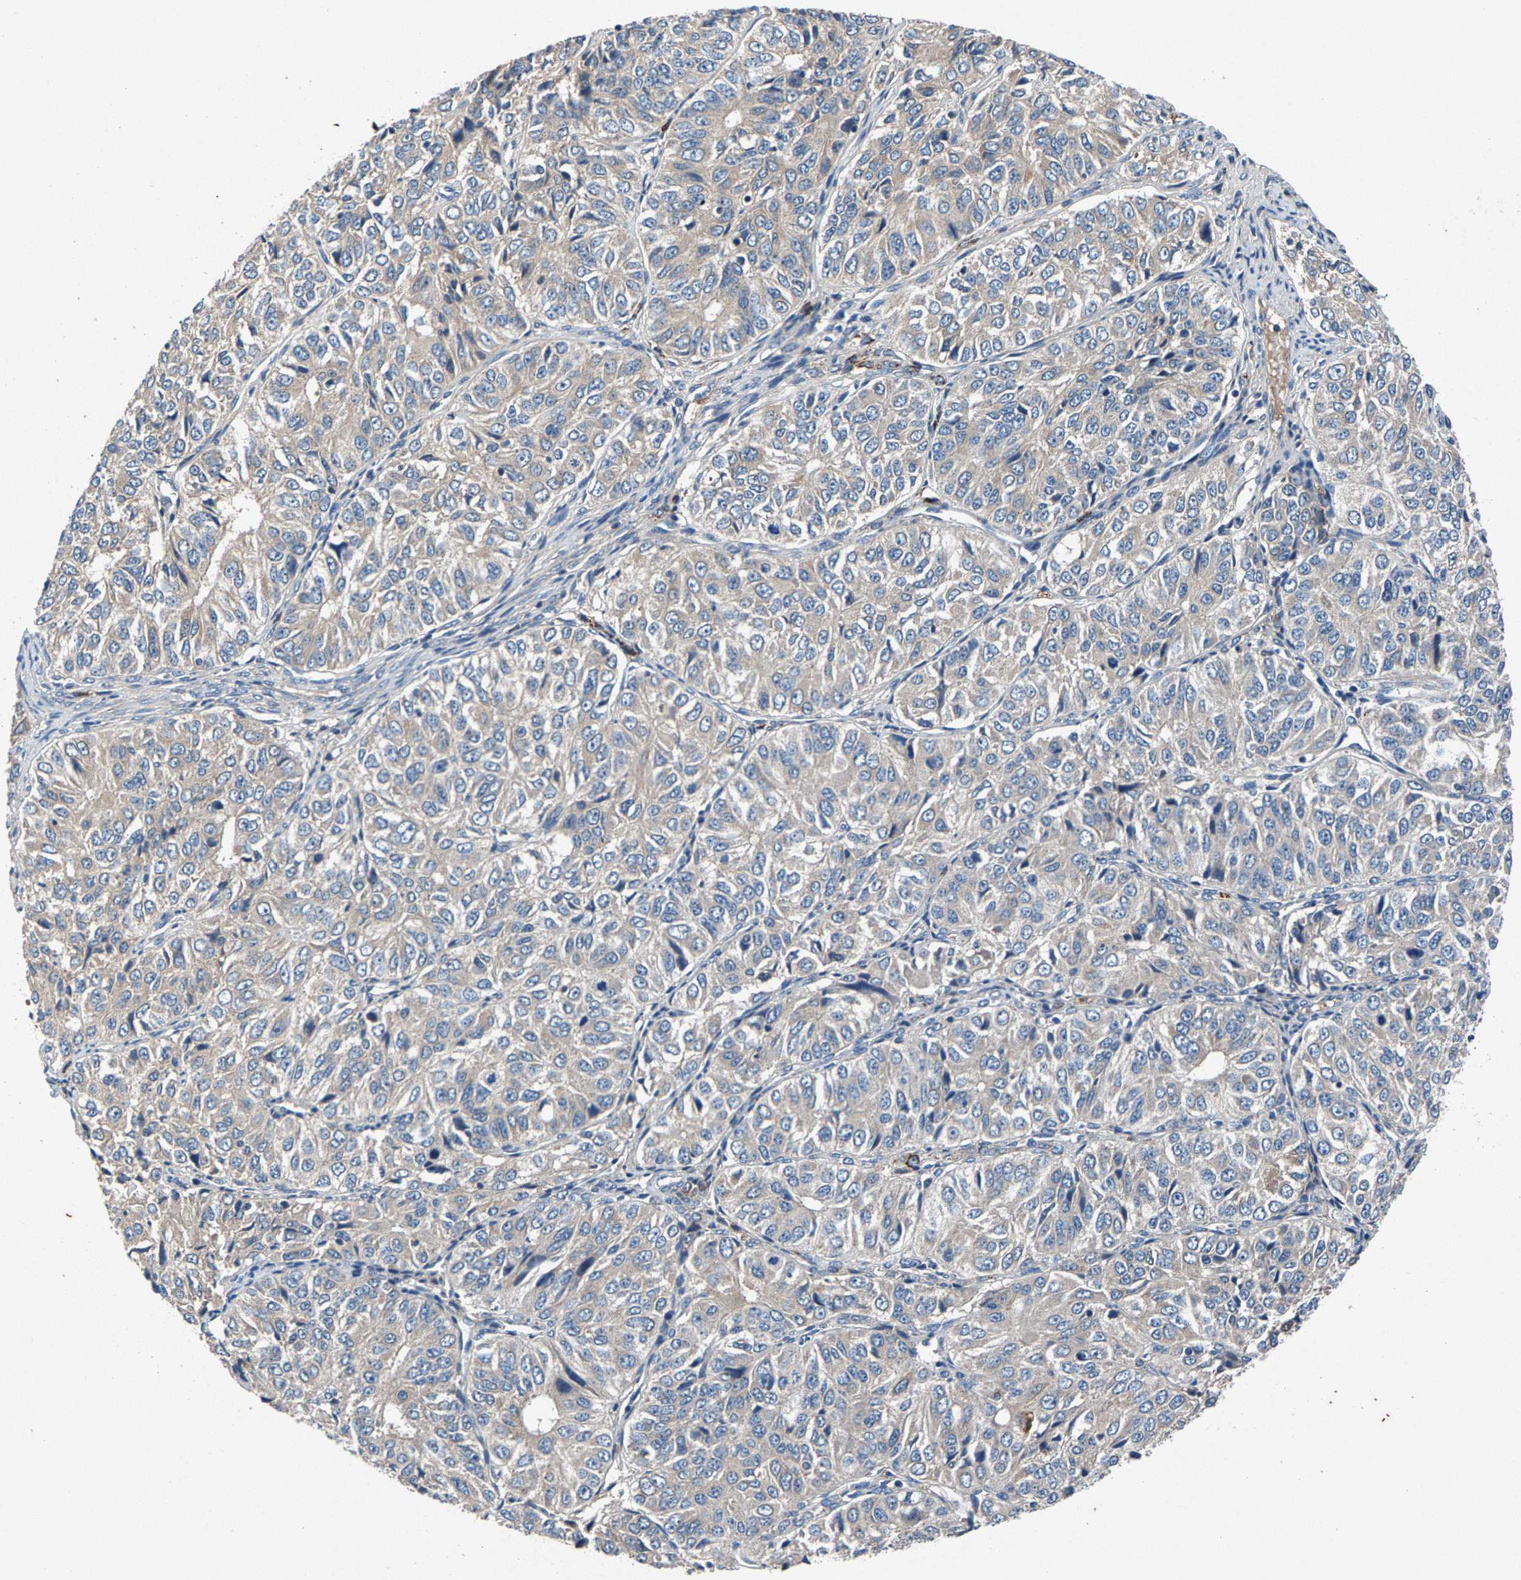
{"staining": {"intensity": "weak", "quantity": "<25%", "location": "cytoplasmic/membranous"}, "tissue": "ovarian cancer", "cell_type": "Tumor cells", "image_type": "cancer", "snomed": [{"axis": "morphology", "description": "Carcinoma, endometroid"}, {"axis": "topography", "description": "Ovary"}], "caption": "IHC photomicrograph of neoplastic tissue: ovarian endometroid carcinoma stained with DAB exhibits no significant protein staining in tumor cells.", "gene": "PRXL2C", "patient": {"sex": "female", "age": 51}}